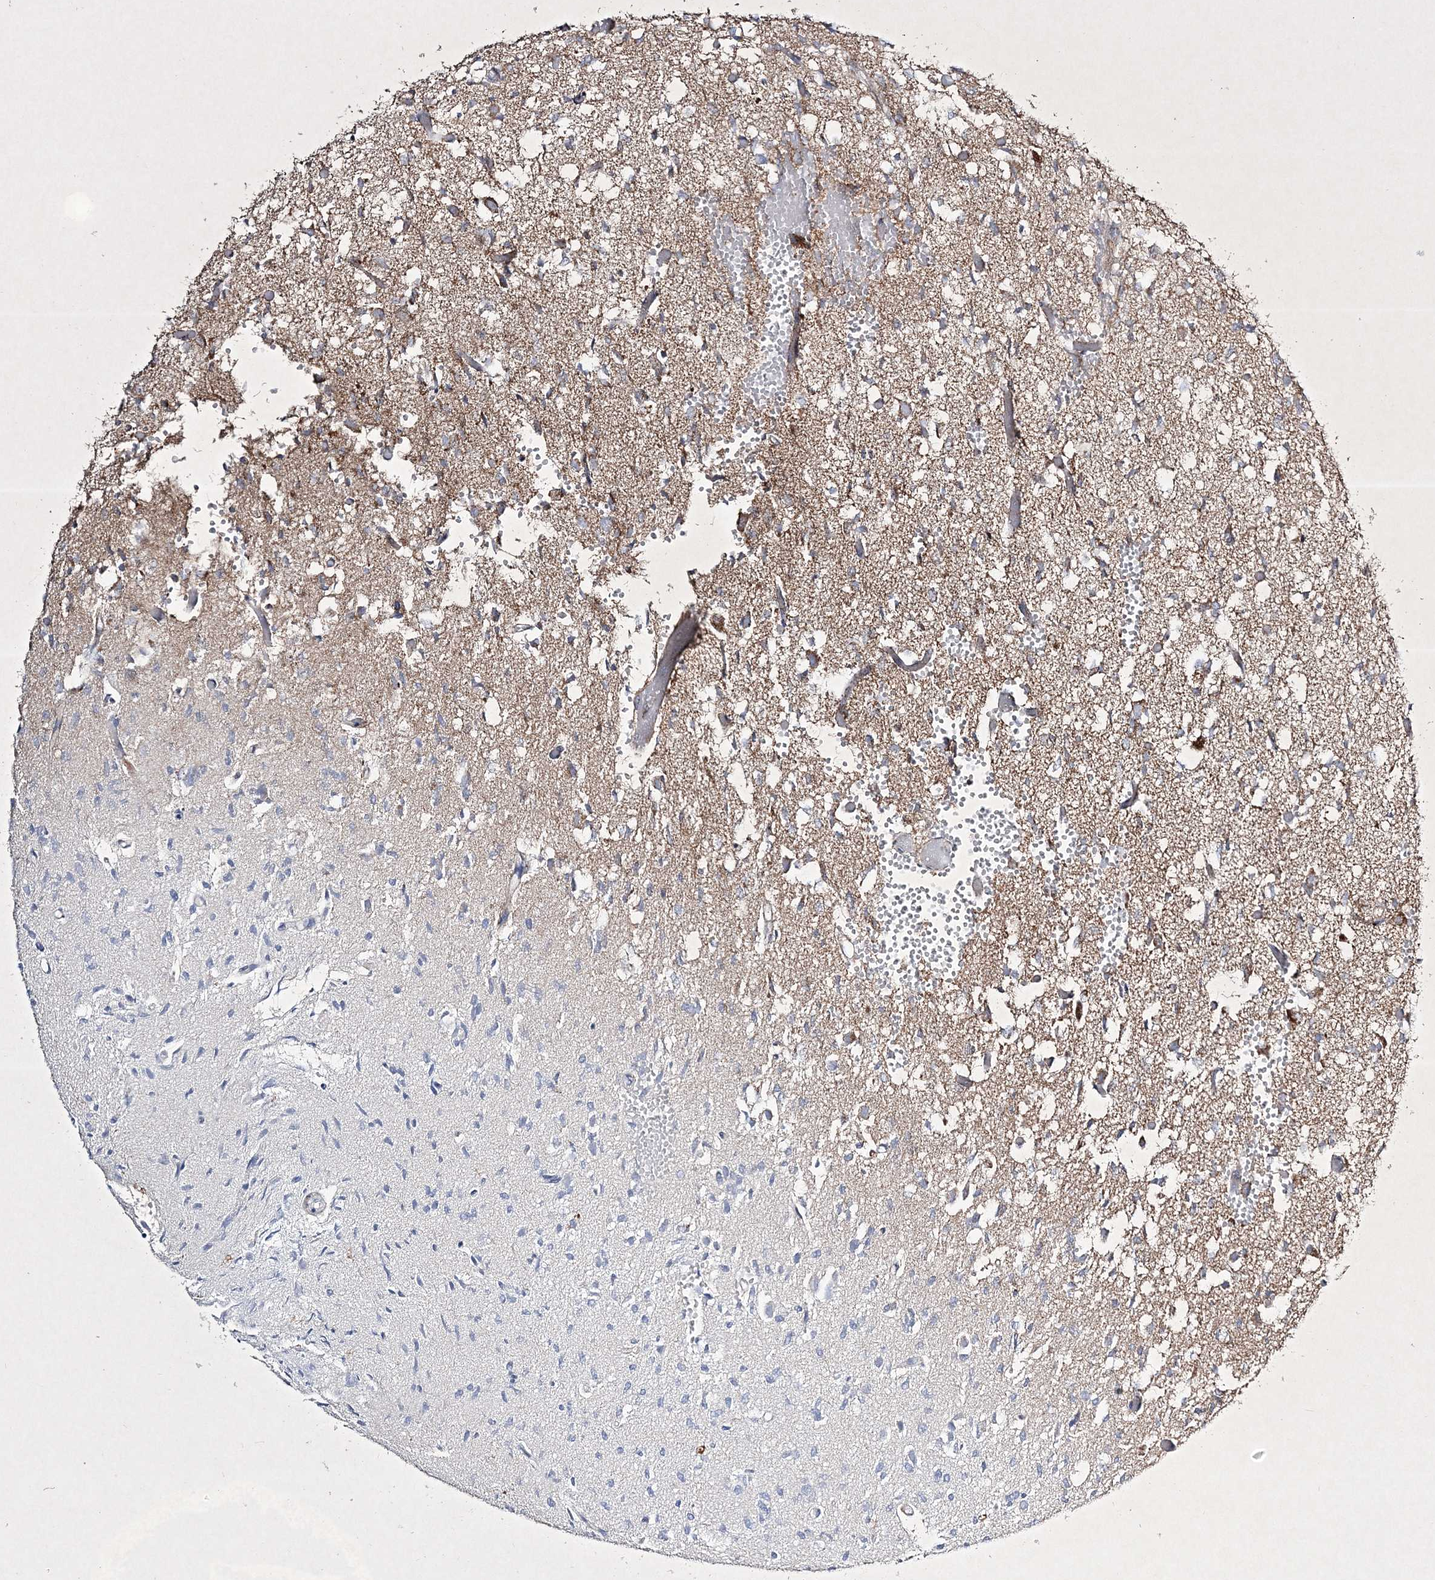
{"staining": {"intensity": "negative", "quantity": "none", "location": "none"}, "tissue": "glioma", "cell_type": "Tumor cells", "image_type": "cancer", "snomed": [{"axis": "morphology", "description": "Glioma, malignant, High grade"}, {"axis": "topography", "description": "Brain"}], "caption": "Malignant glioma (high-grade) was stained to show a protein in brown. There is no significant staining in tumor cells. Nuclei are stained in blue.", "gene": "RICTOR", "patient": {"sex": "female", "age": 59}}